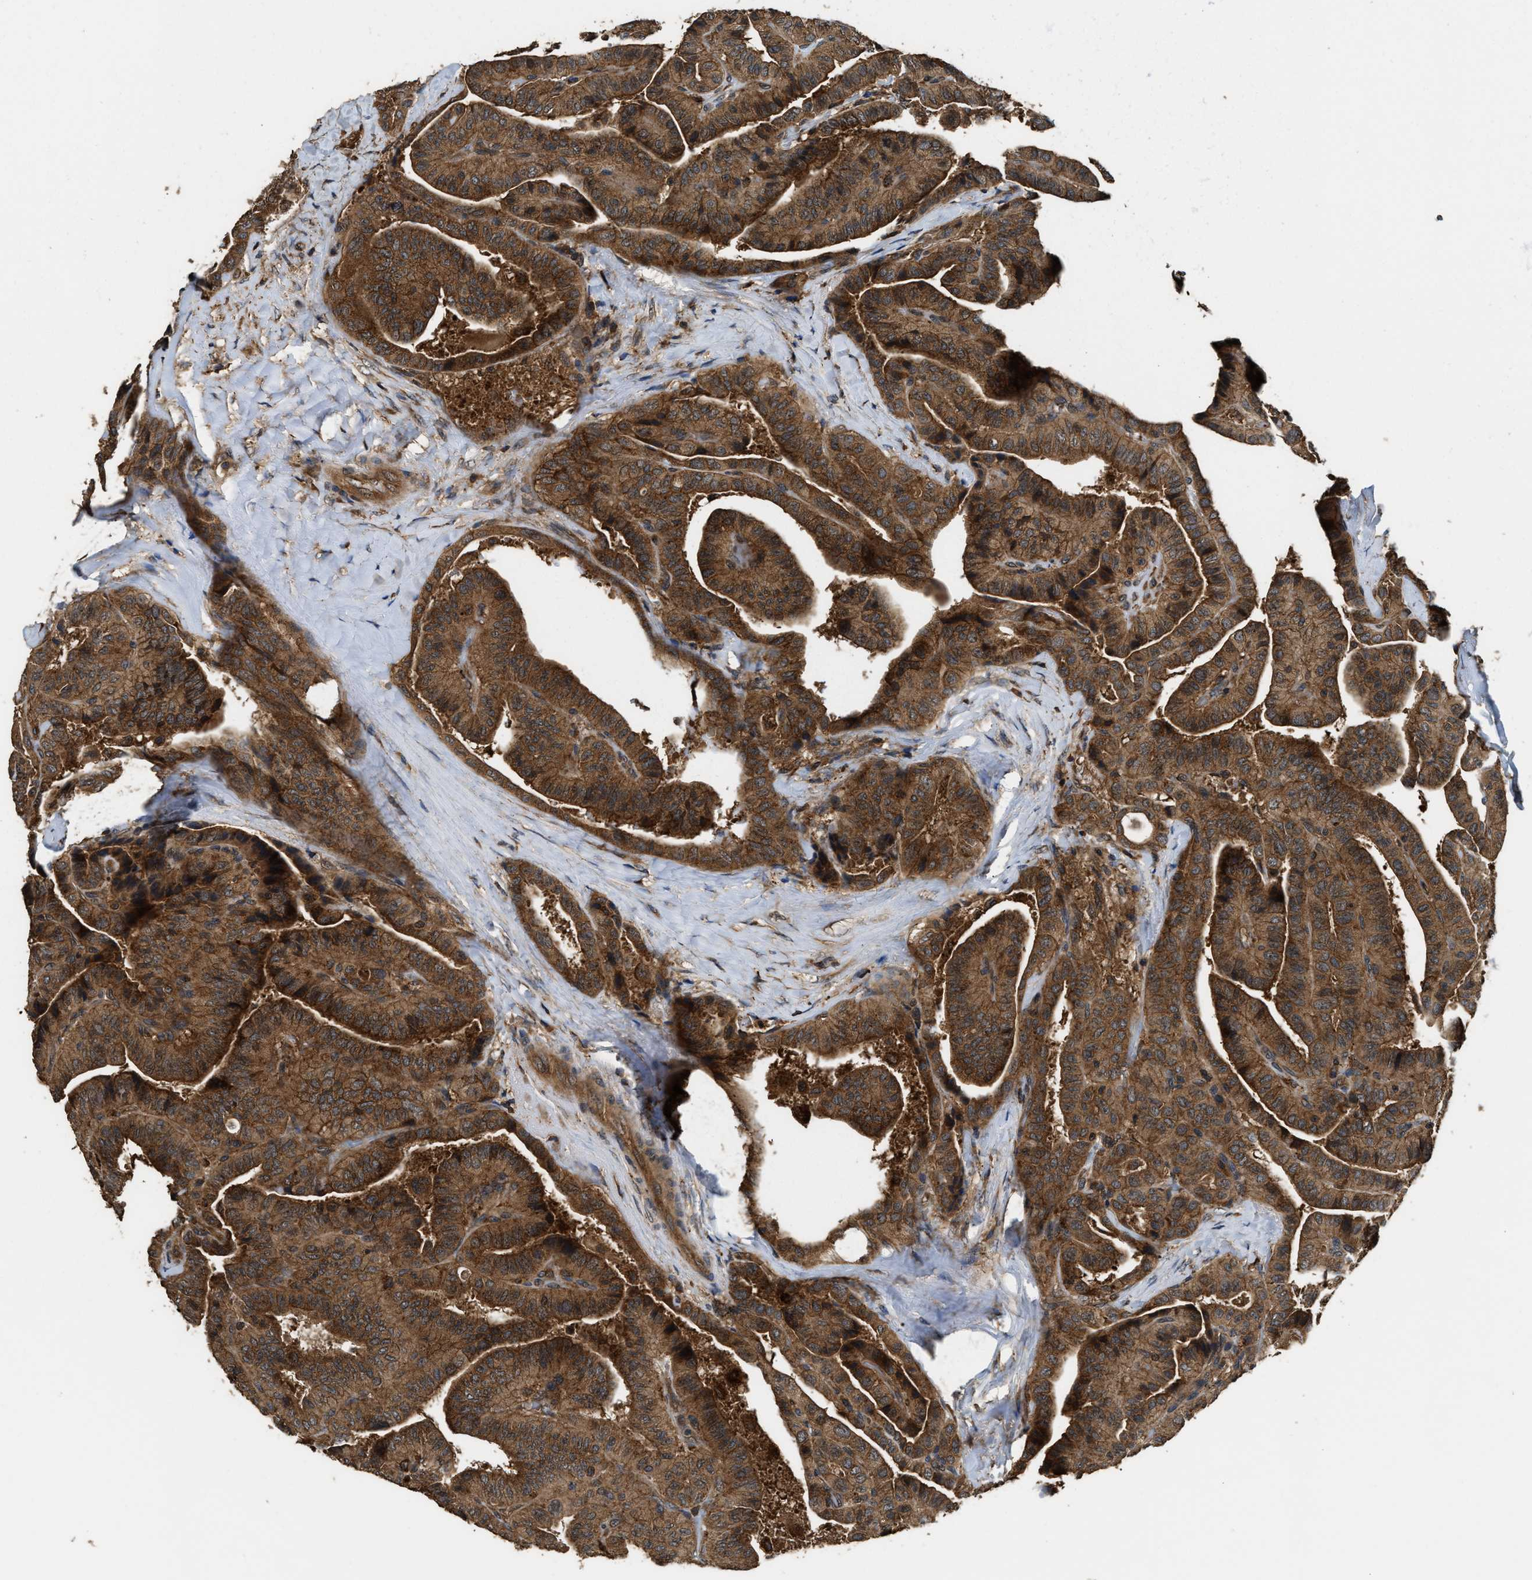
{"staining": {"intensity": "strong", "quantity": ">75%", "location": "cytoplasmic/membranous"}, "tissue": "thyroid cancer", "cell_type": "Tumor cells", "image_type": "cancer", "snomed": [{"axis": "morphology", "description": "Papillary adenocarcinoma, NOS"}, {"axis": "topography", "description": "Thyroid gland"}], "caption": "High-power microscopy captured an immunohistochemistry image of papillary adenocarcinoma (thyroid), revealing strong cytoplasmic/membranous expression in about >75% of tumor cells. The protein is stained brown, and the nuclei are stained in blue (DAB IHC with brightfield microscopy, high magnification).", "gene": "DNAJC2", "patient": {"sex": "male", "age": 77}}